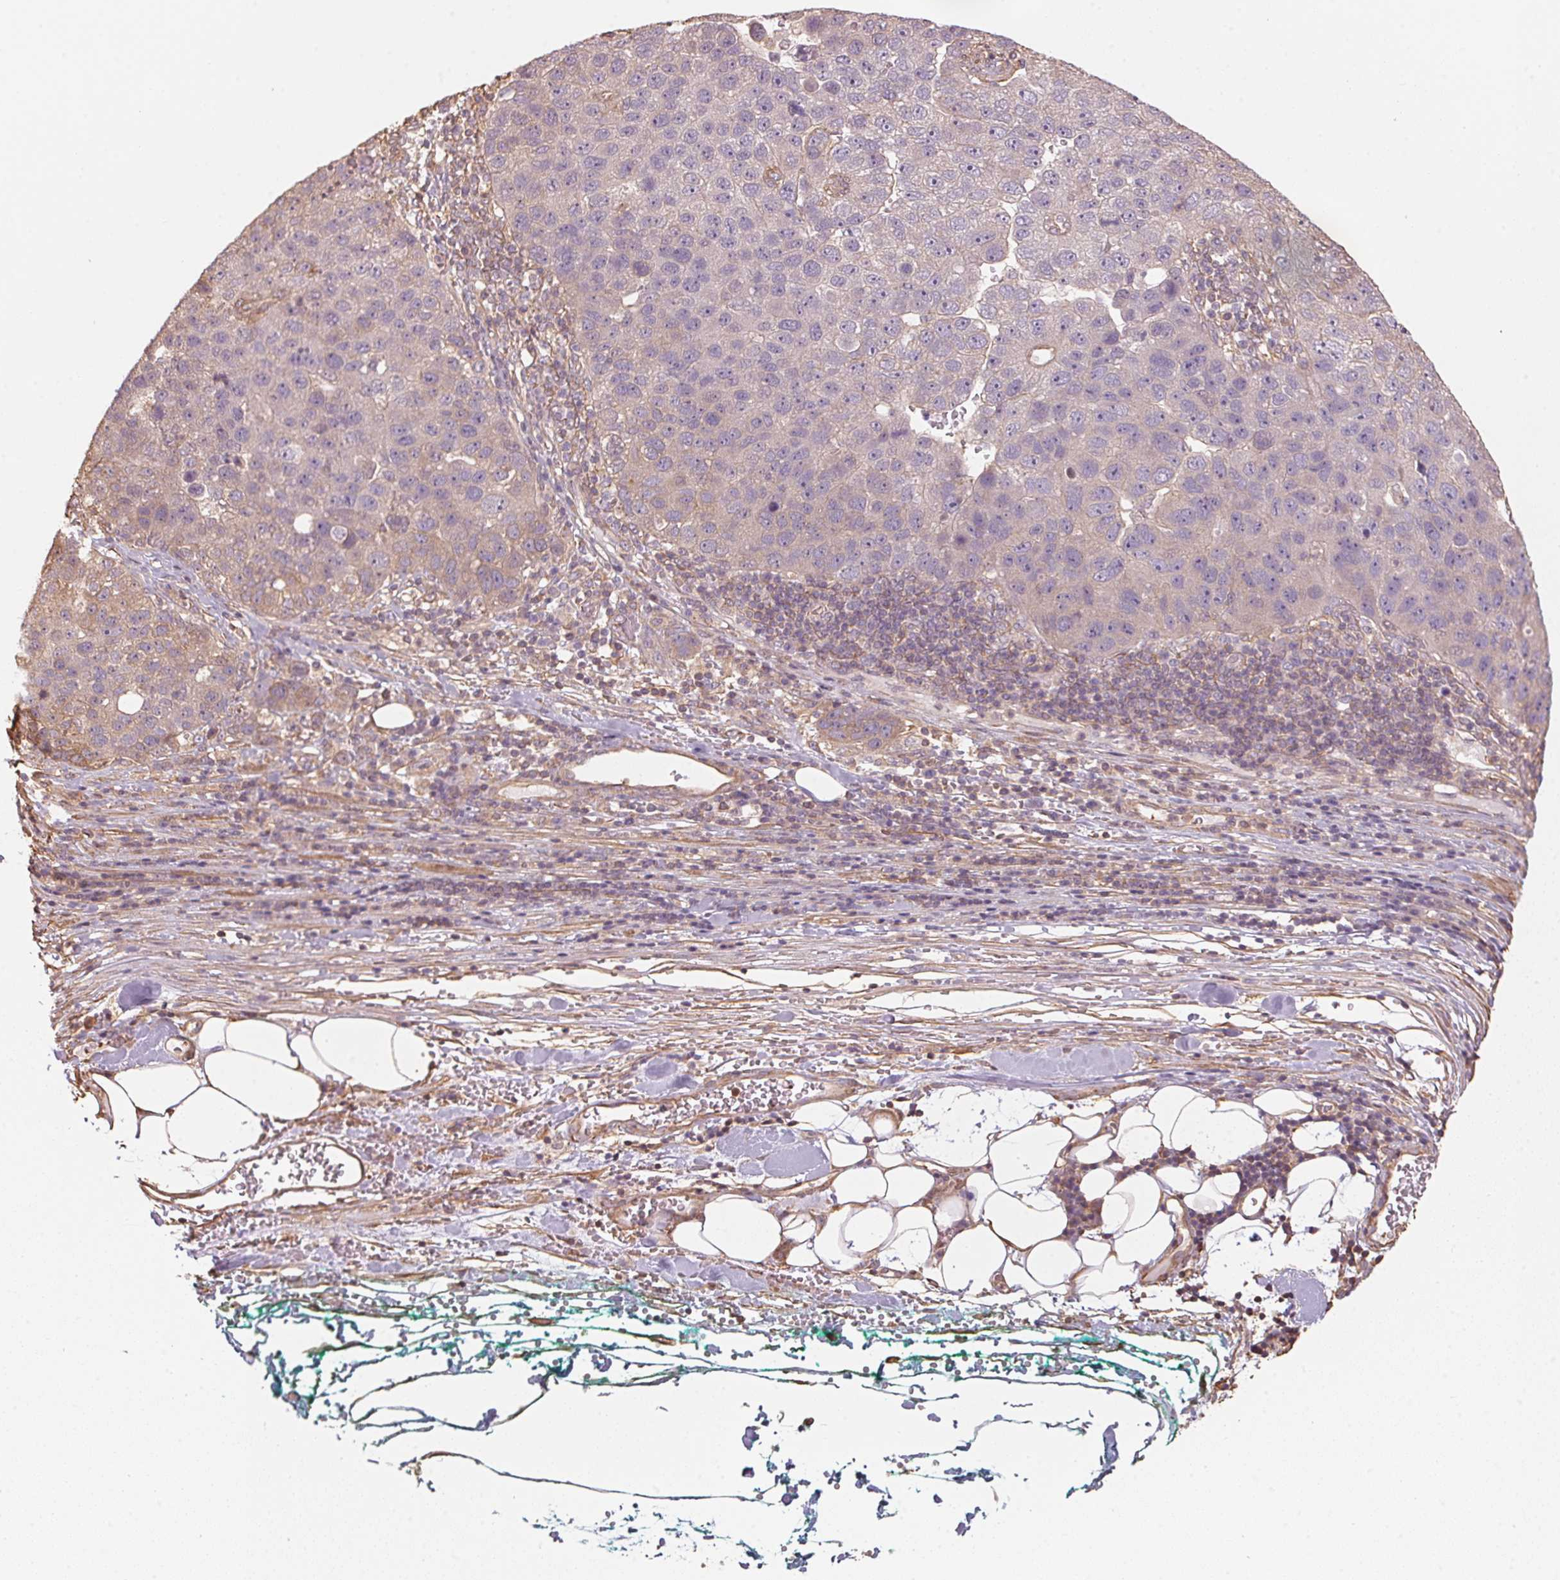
{"staining": {"intensity": "weak", "quantity": "<25%", "location": "cytoplasmic/membranous"}, "tissue": "pancreatic cancer", "cell_type": "Tumor cells", "image_type": "cancer", "snomed": [{"axis": "morphology", "description": "Adenocarcinoma, NOS"}, {"axis": "topography", "description": "Pancreas"}], "caption": "IHC photomicrograph of human pancreatic cancer (adenocarcinoma) stained for a protein (brown), which exhibits no staining in tumor cells.", "gene": "QDPR", "patient": {"sex": "female", "age": 61}}